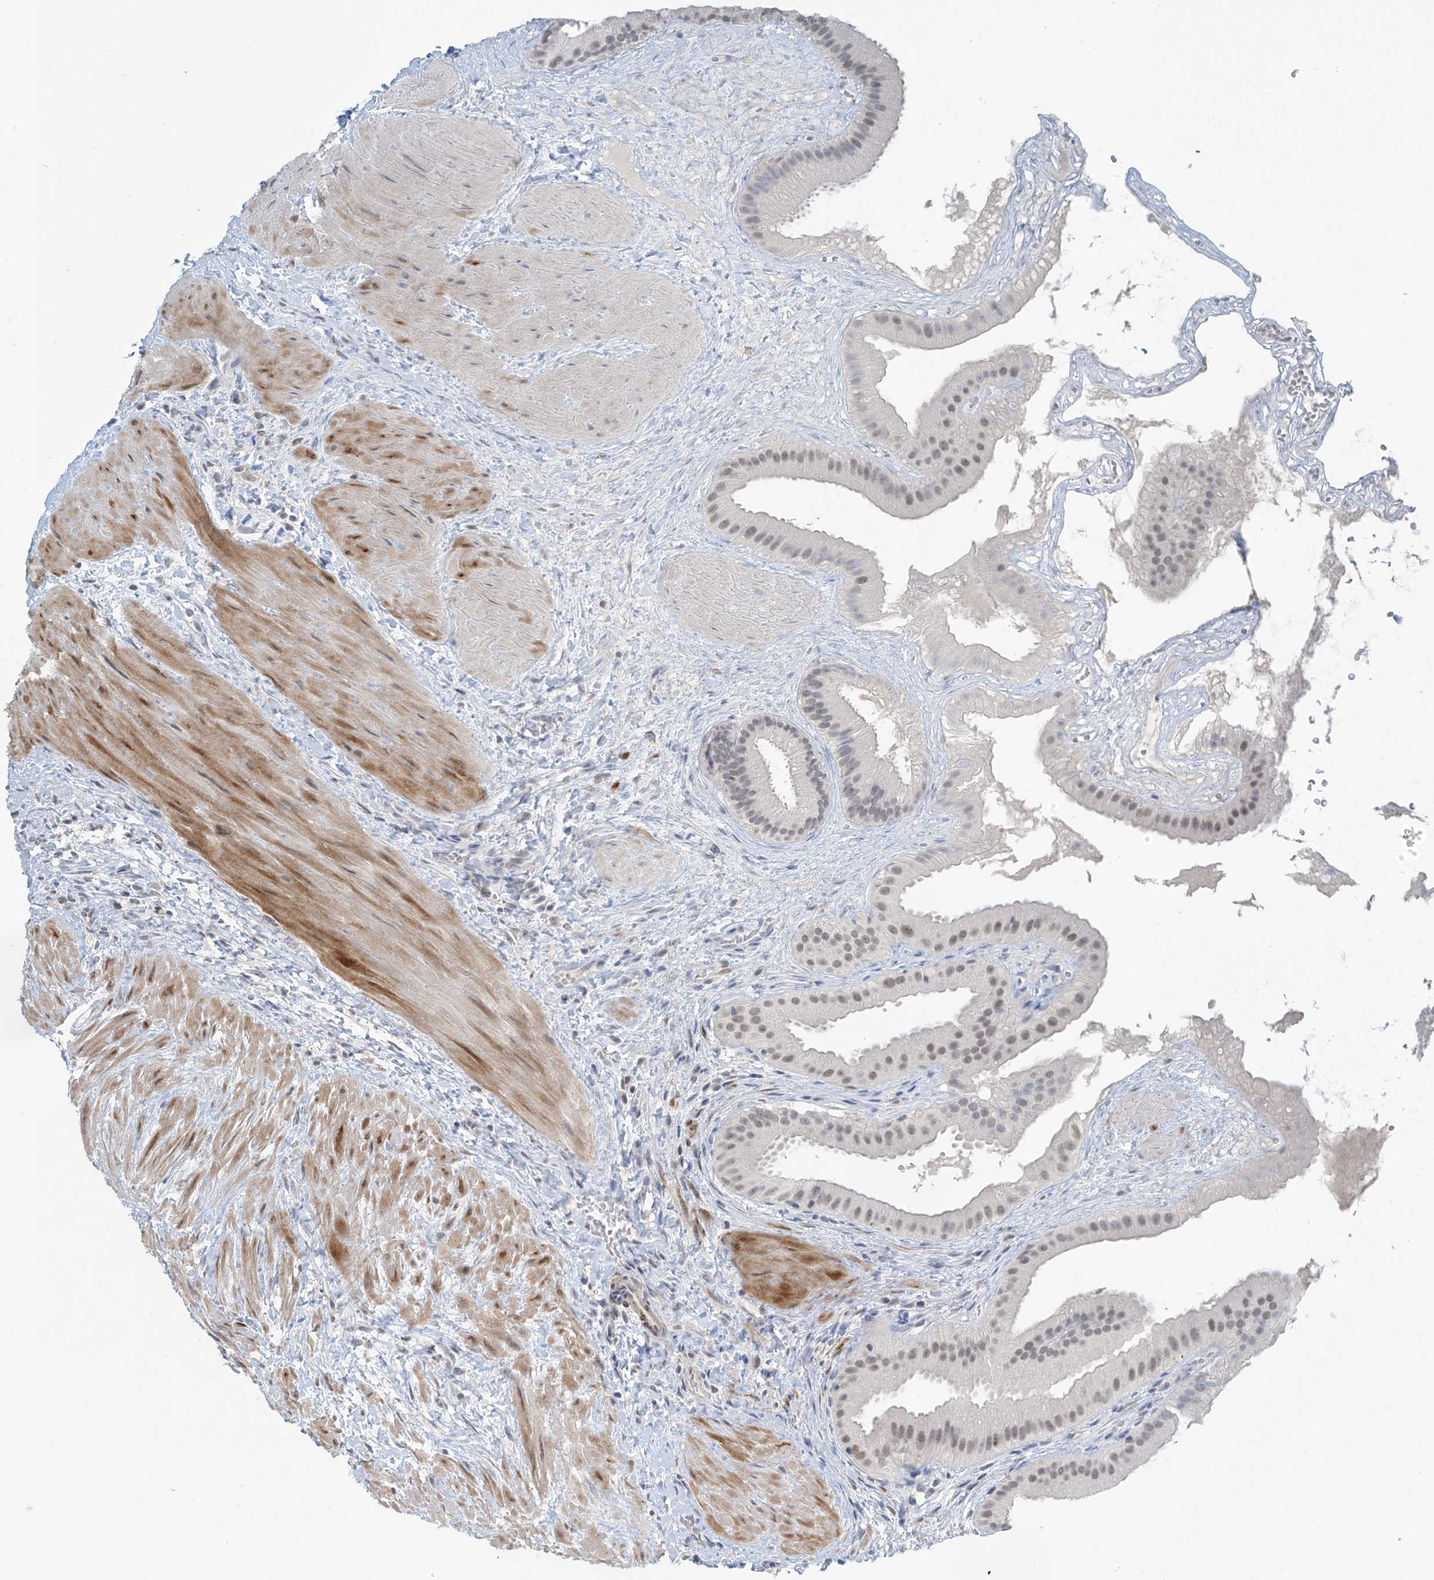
{"staining": {"intensity": "weak", "quantity": "<25%", "location": "nuclear"}, "tissue": "gallbladder", "cell_type": "Glandular cells", "image_type": "normal", "snomed": [{"axis": "morphology", "description": "Normal tissue, NOS"}, {"axis": "topography", "description": "Gallbladder"}], "caption": "A high-resolution photomicrograph shows IHC staining of normal gallbladder, which reveals no significant staining in glandular cells. Brightfield microscopy of immunohistochemistry (IHC) stained with DAB (3,3'-diaminobenzidine) (brown) and hematoxylin (blue), captured at high magnification.", "gene": "METAP1D", "patient": {"sex": "male", "age": 55}}